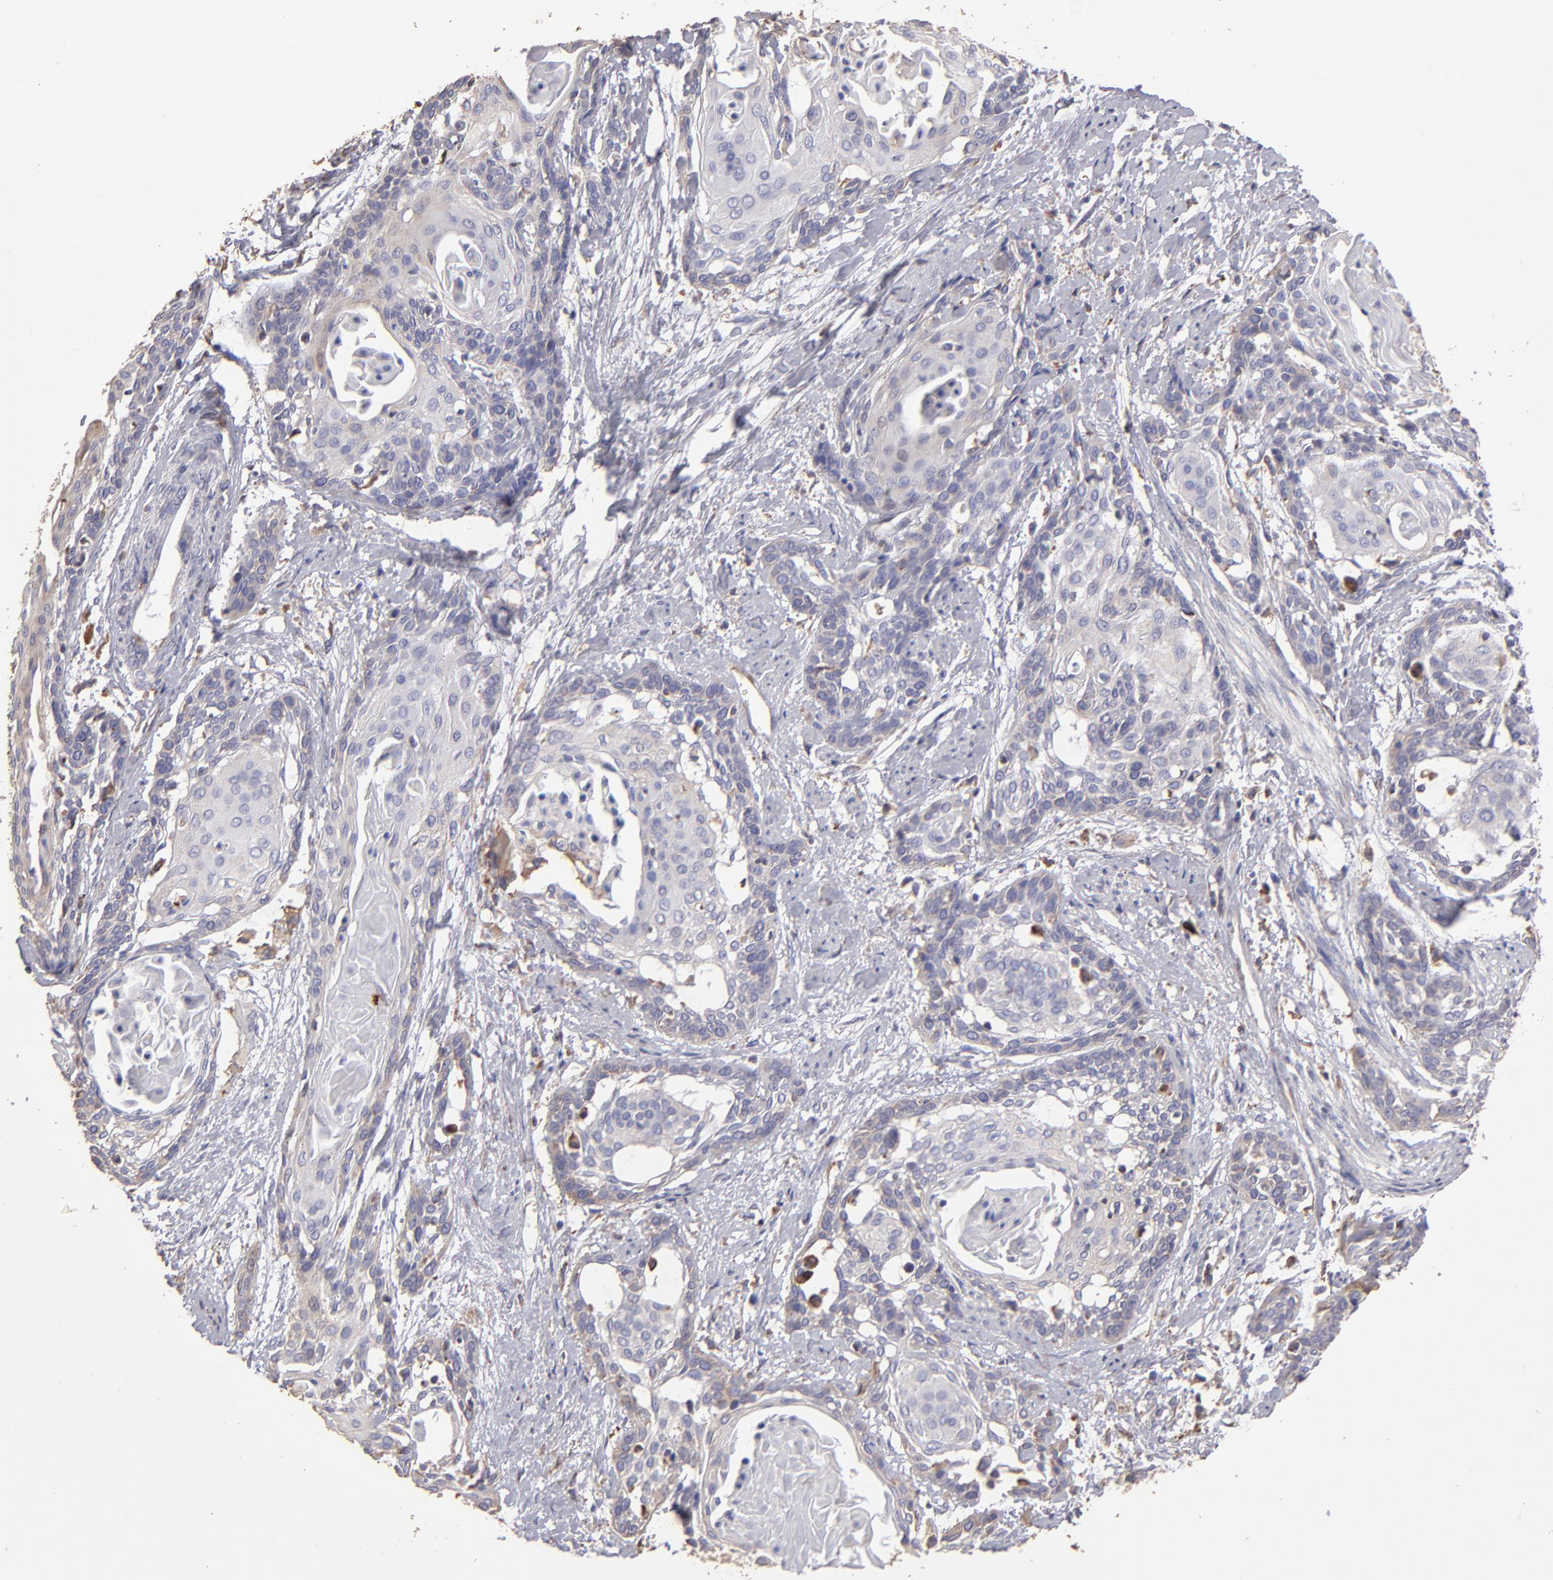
{"staining": {"intensity": "weak", "quantity": "<25%", "location": "cytoplasmic/membranous"}, "tissue": "cervical cancer", "cell_type": "Tumor cells", "image_type": "cancer", "snomed": [{"axis": "morphology", "description": "Squamous cell carcinoma, NOS"}, {"axis": "topography", "description": "Cervix"}], "caption": "High magnification brightfield microscopy of squamous cell carcinoma (cervical) stained with DAB (brown) and counterstained with hematoxylin (blue): tumor cells show no significant positivity.", "gene": "CALR", "patient": {"sex": "female", "age": 57}}